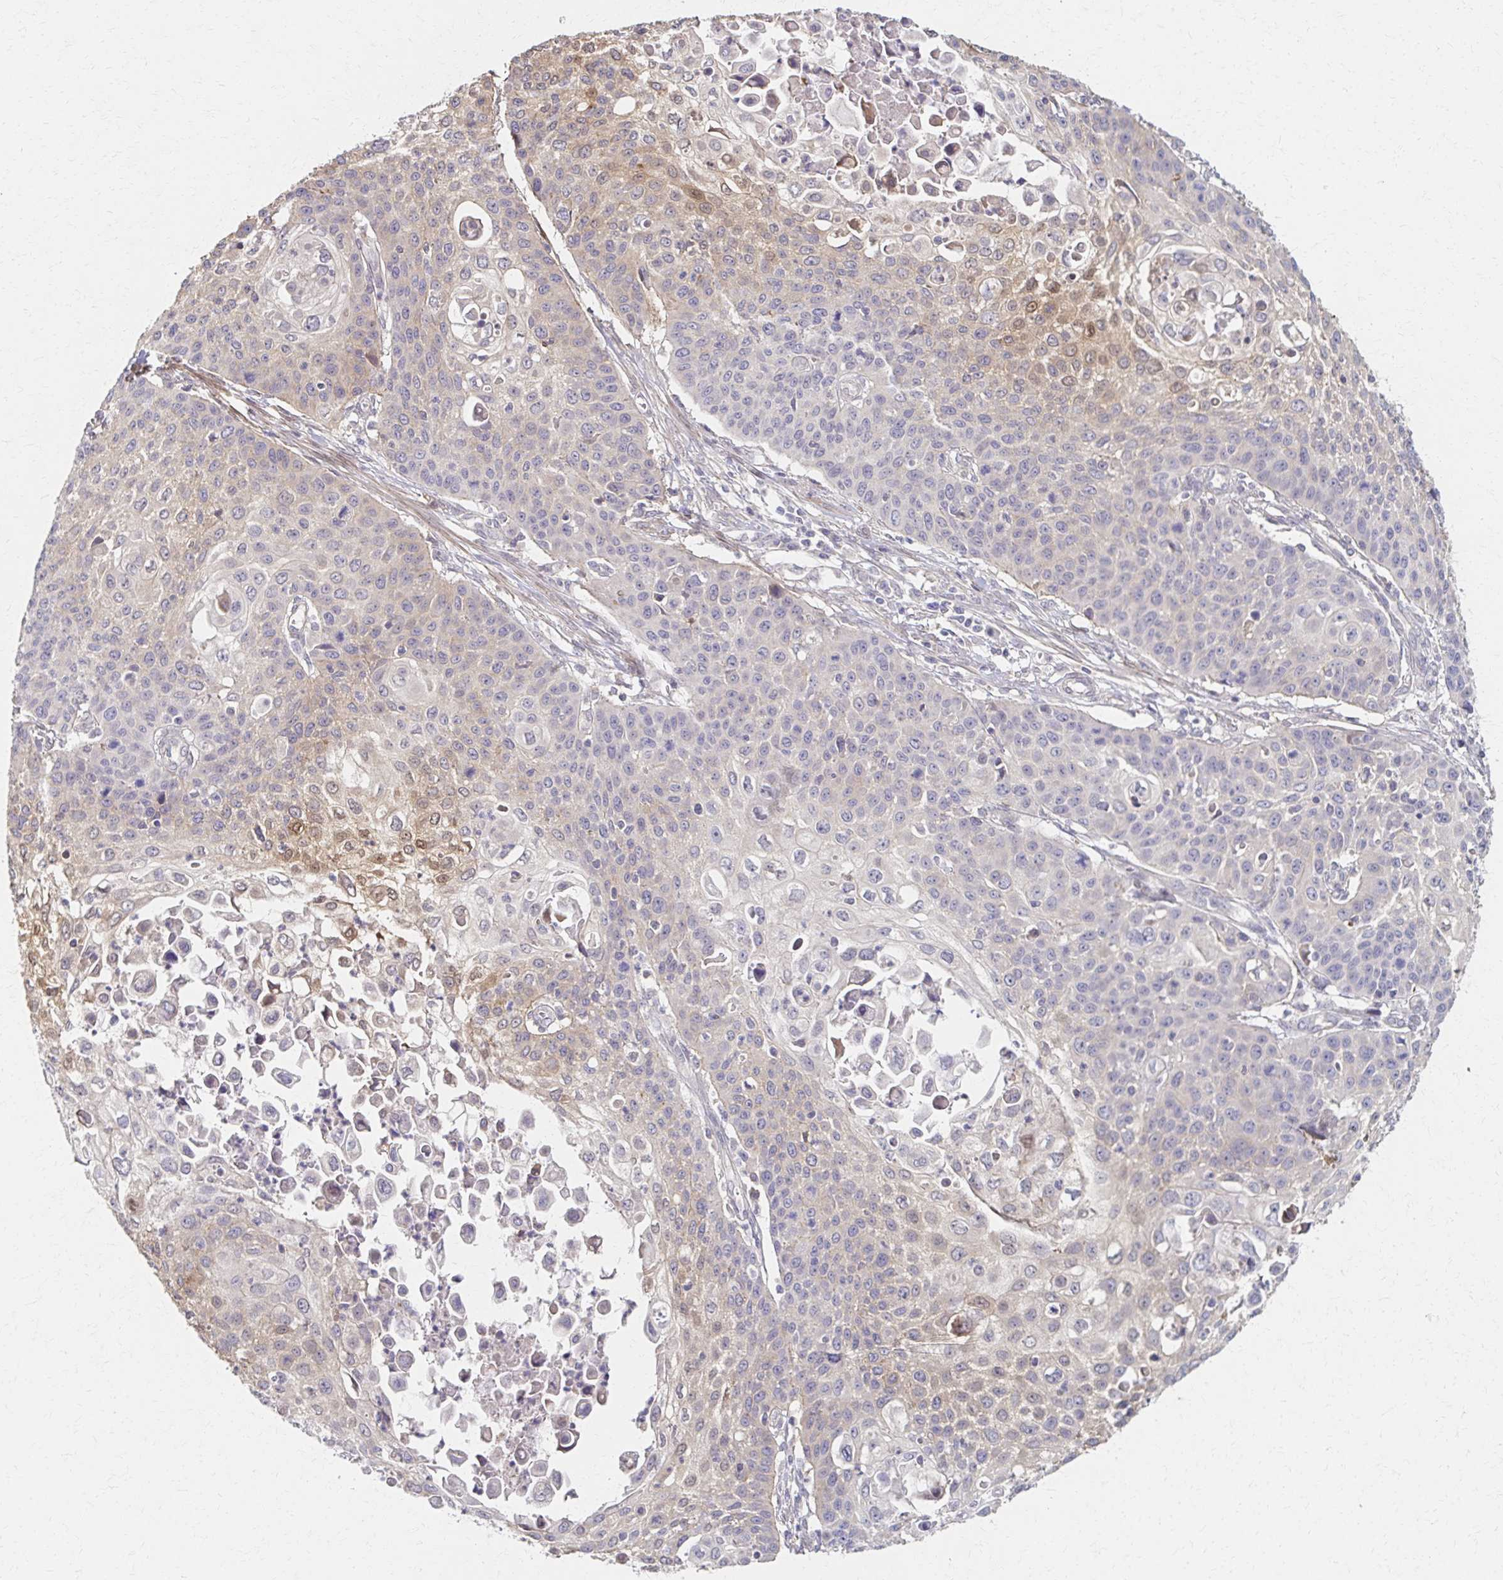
{"staining": {"intensity": "moderate", "quantity": "<25%", "location": "cytoplasmic/membranous"}, "tissue": "cervical cancer", "cell_type": "Tumor cells", "image_type": "cancer", "snomed": [{"axis": "morphology", "description": "Squamous cell carcinoma, NOS"}, {"axis": "topography", "description": "Cervix"}], "caption": "The image displays a brown stain indicating the presence of a protein in the cytoplasmic/membranous of tumor cells in cervical squamous cell carcinoma.", "gene": "EOLA2", "patient": {"sex": "female", "age": 65}}